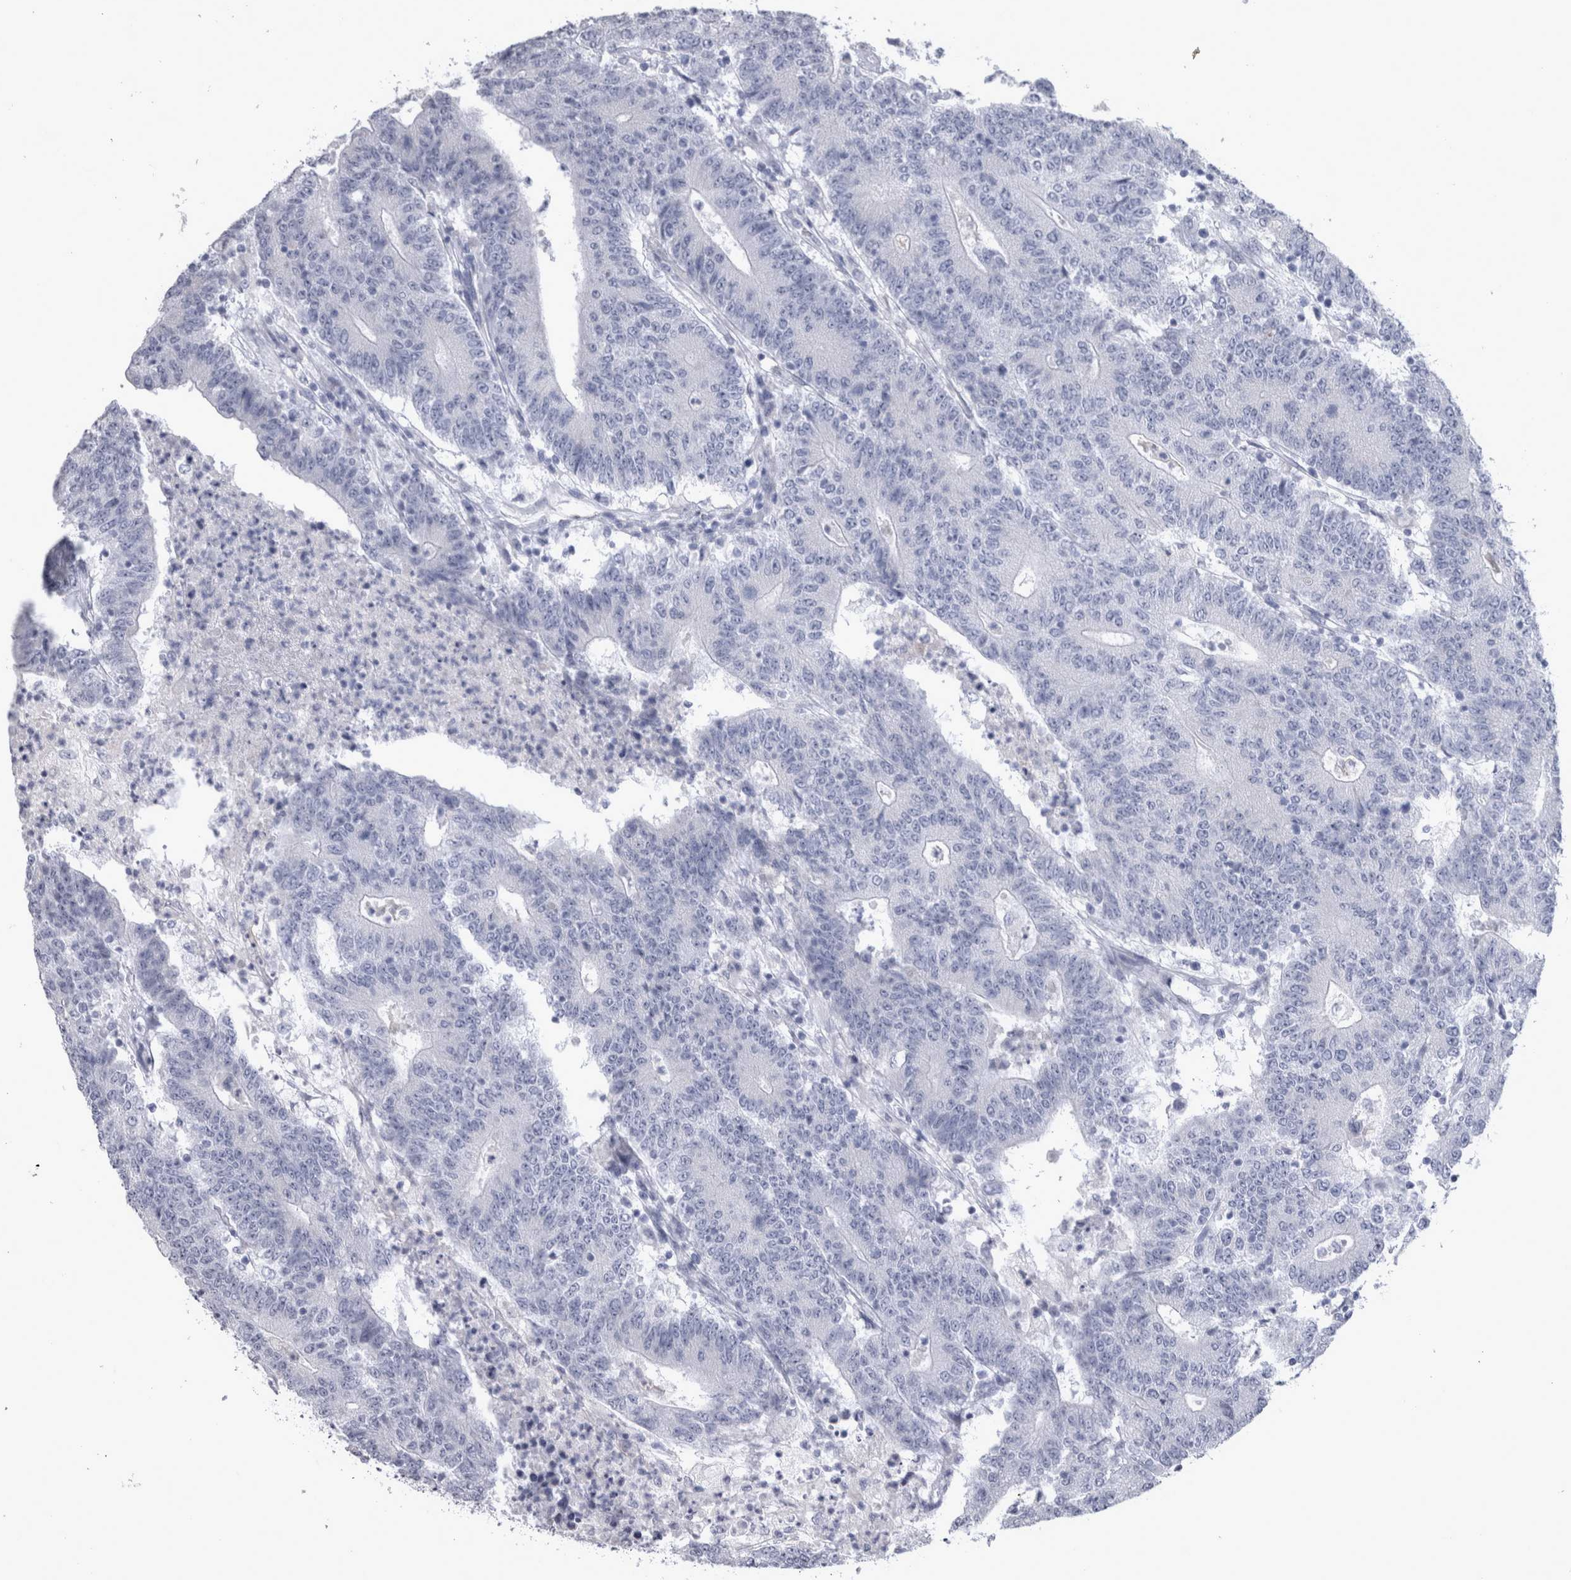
{"staining": {"intensity": "negative", "quantity": "none", "location": "none"}, "tissue": "colorectal cancer", "cell_type": "Tumor cells", "image_type": "cancer", "snomed": [{"axis": "morphology", "description": "Normal tissue, NOS"}, {"axis": "morphology", "description": "Adenocarcinoma, NOS"}, {"axis": "topography", "description": "Colon"}], "caption": "This micrograph is of adenocarcinoma (colorectal) stained with immunohistochemistry (IHC) to label a protein in brown with the nuclei are counter-stained blue. There is no positivity in tumor cells. (DAB (3,3'-diaminobenzidine) immunohistochemistry with hematoxylin counter stain).", "gene": "MSMB", "patient": {"sex": "female", "age": 75}}